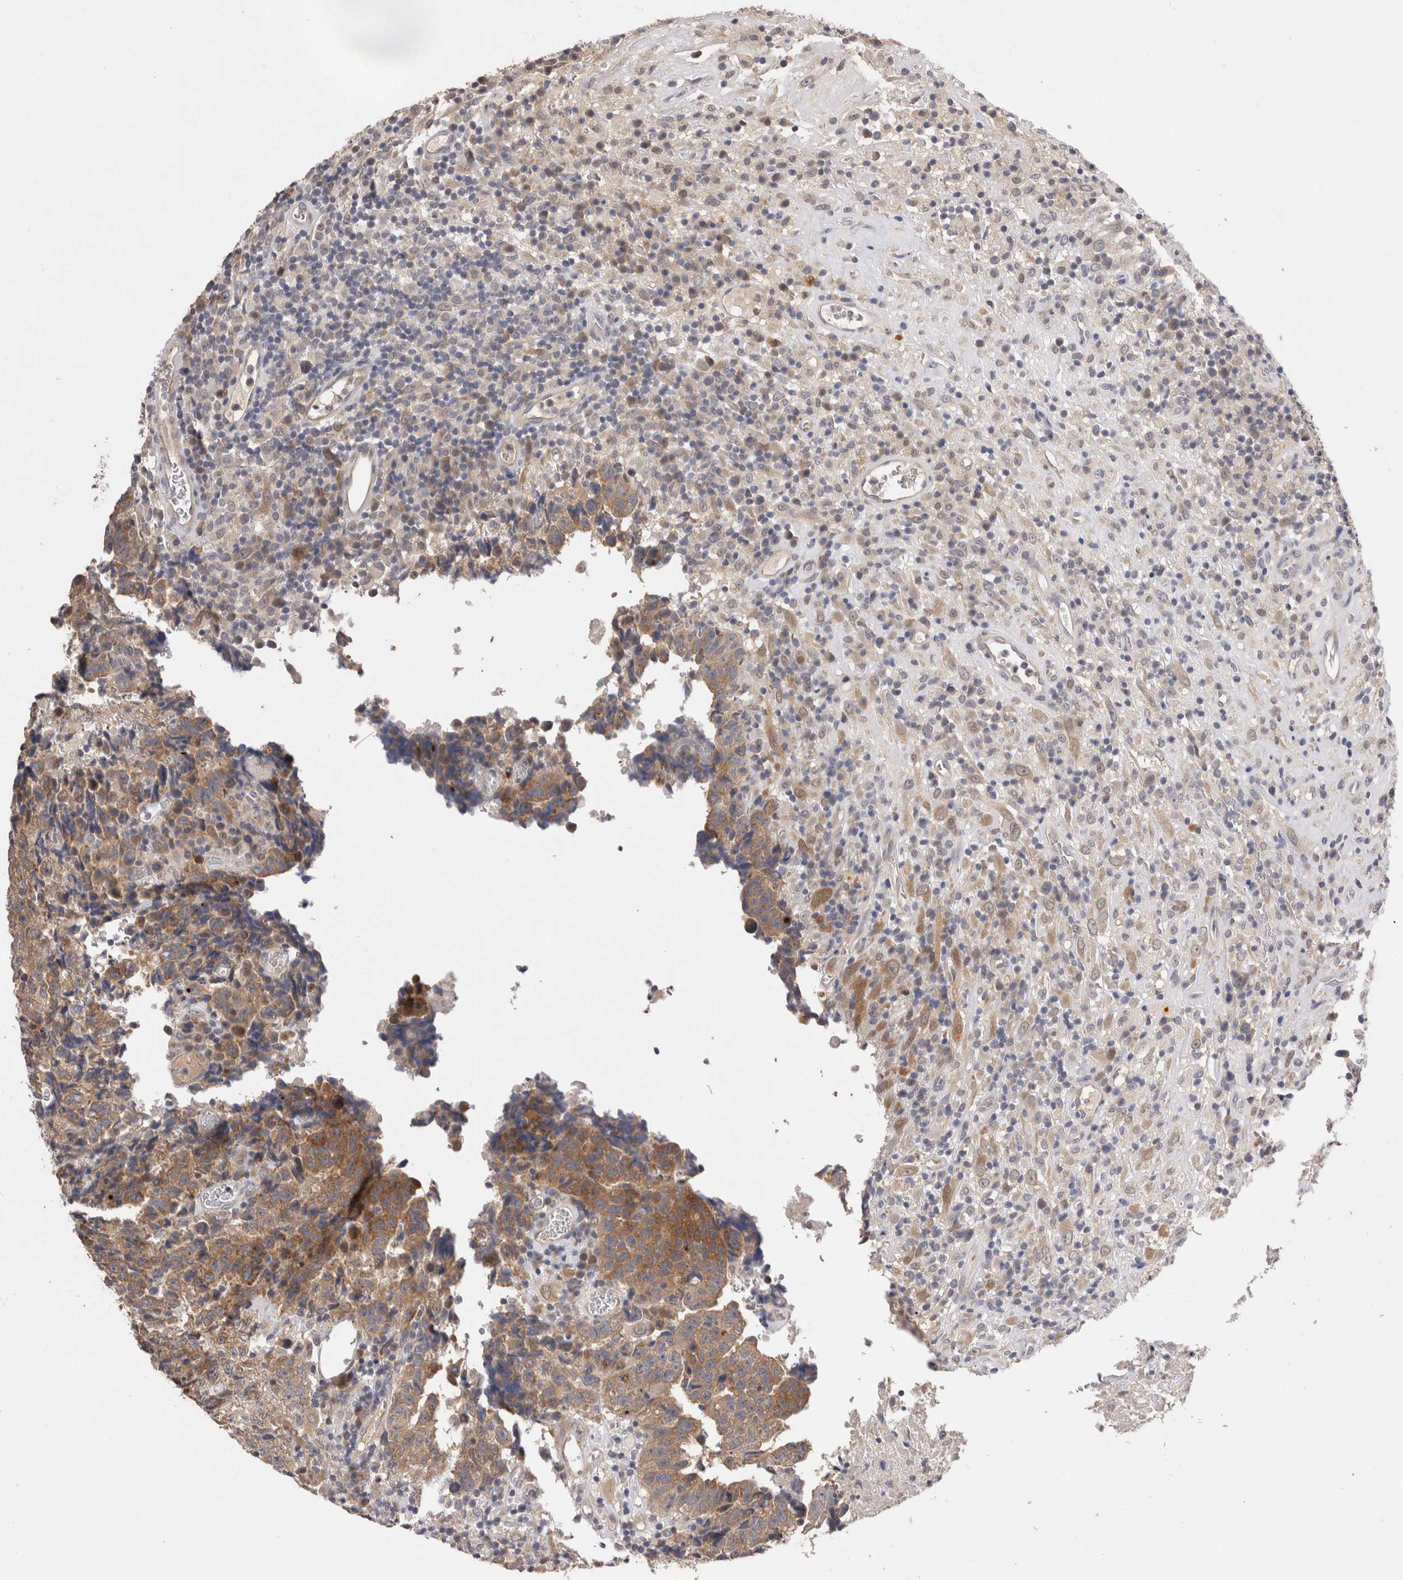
{"staining": {"intensity": "moderate", "quantity": "25%-75%", "location": "cytoplasmic/membranous"}, "tissue": "testis cancer", "cell_type": "Tumor cells", "image_type": "cancer", "snomed": [{"axis": "morphology", "description": "Necrosis, NOS"}, {"axis": "morphology", "description": "Carcinoma, Embryonal, NOS"}, {"axis": "topography", "description": "Testis"}], "caption": "This photomicrograph shows IHC staining of human embryonal carcinoma (testis), with medium moderate cytoplasmic/membranous staining in approximately 25%-75% of tumor cells.", "gene": "CRYBG1", "patient": {"sex": "male", "age": 19}}